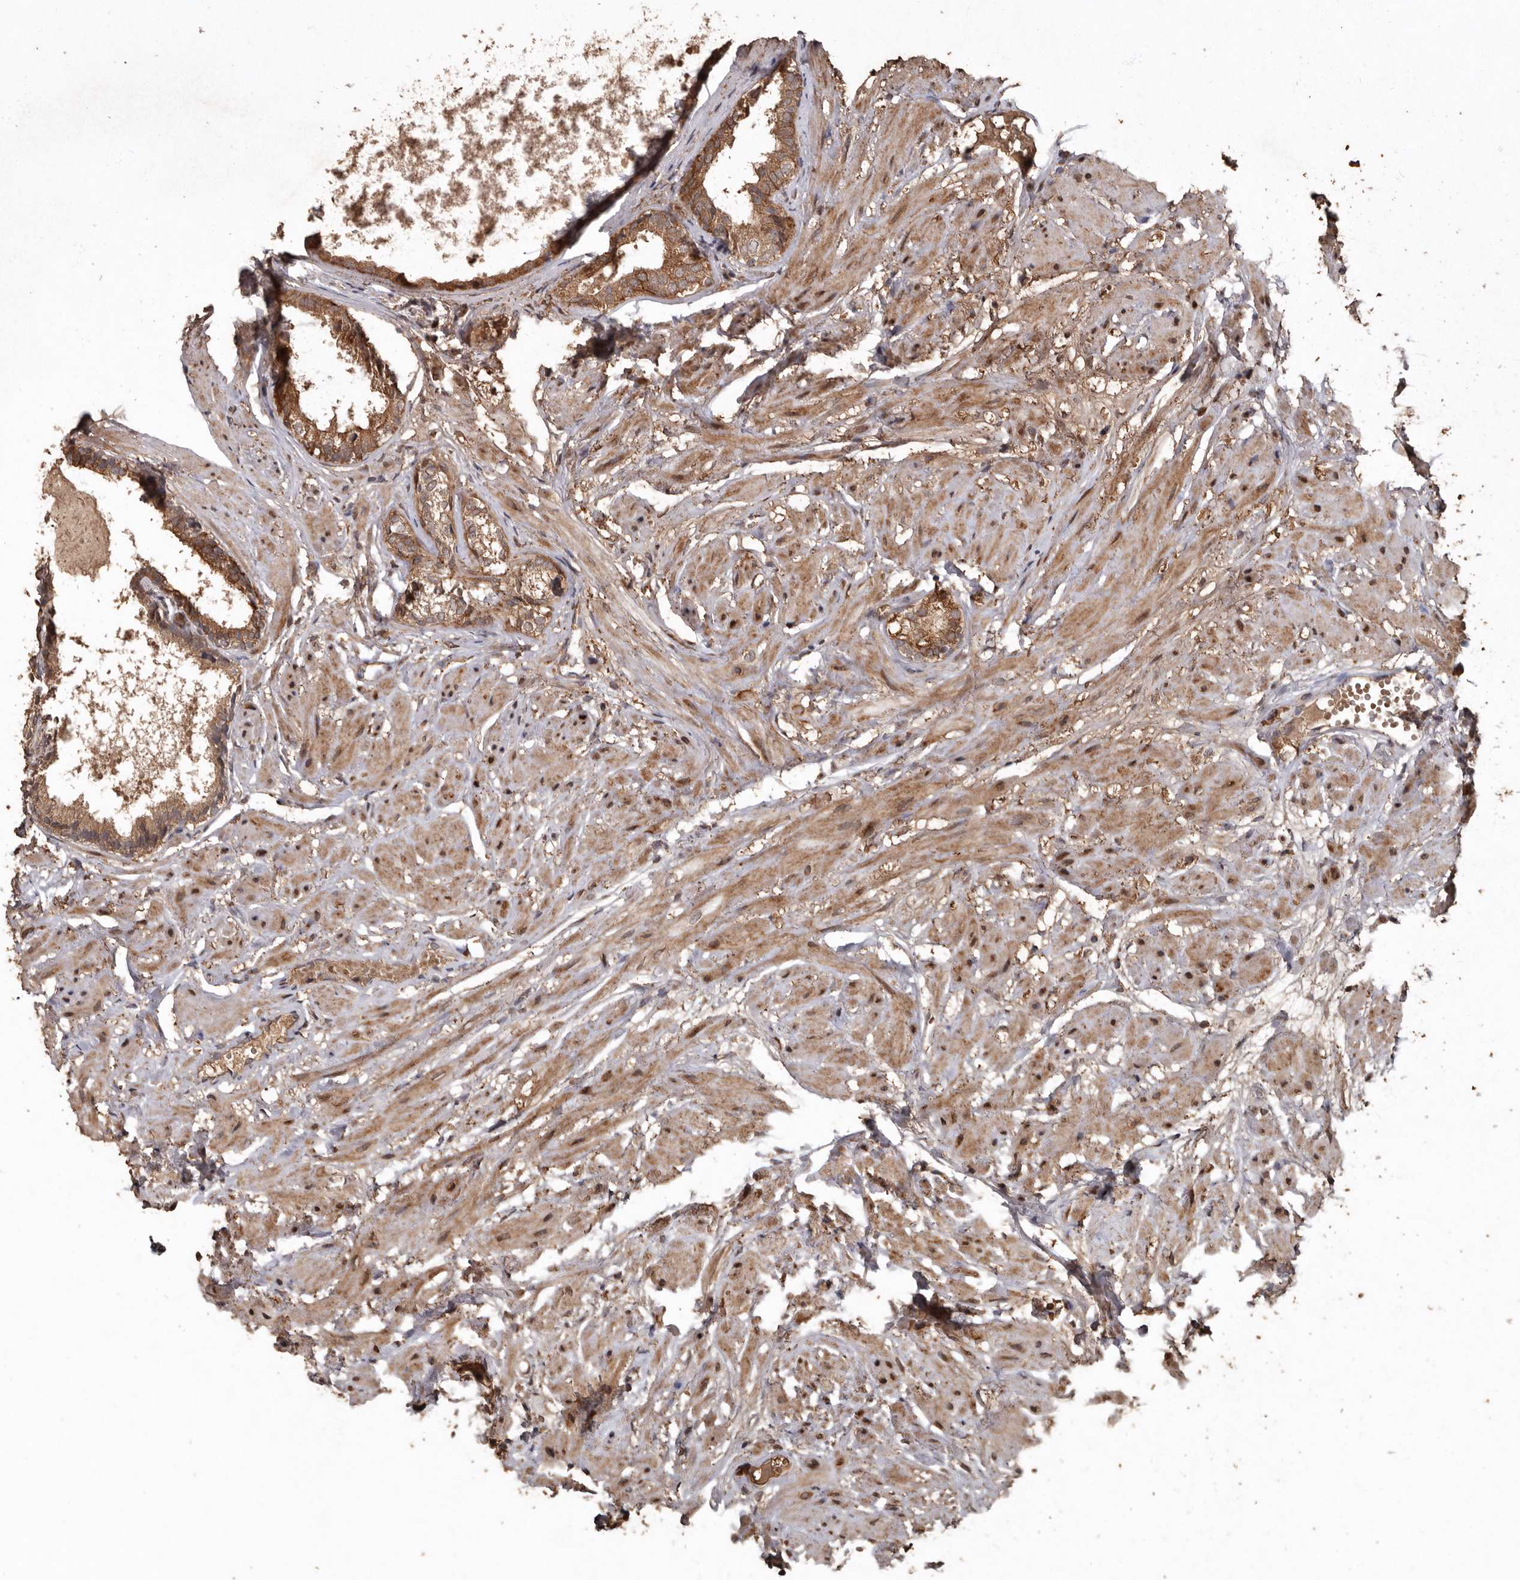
{"staining": {"intensity": "moderate", "quantity": ">75%", "location": "cytoplasmic/membranous"}, "tissue": "prostate cancer", "cell_type": "Tumor cells", "image_type": "cancer", "snomed": [{"axis": "morphology", "description": "Adenocarcinoma, Low grade"}, {"axis": "topography", "description": "Prostate"}], "caption": "Protein expression analysis of prostate cancer displays moderate cytoplasmic/membranous positivity in about >75% of tumor cells.", "gene": "RANBP17", "patient": {"sex": "male", "age": 88}}